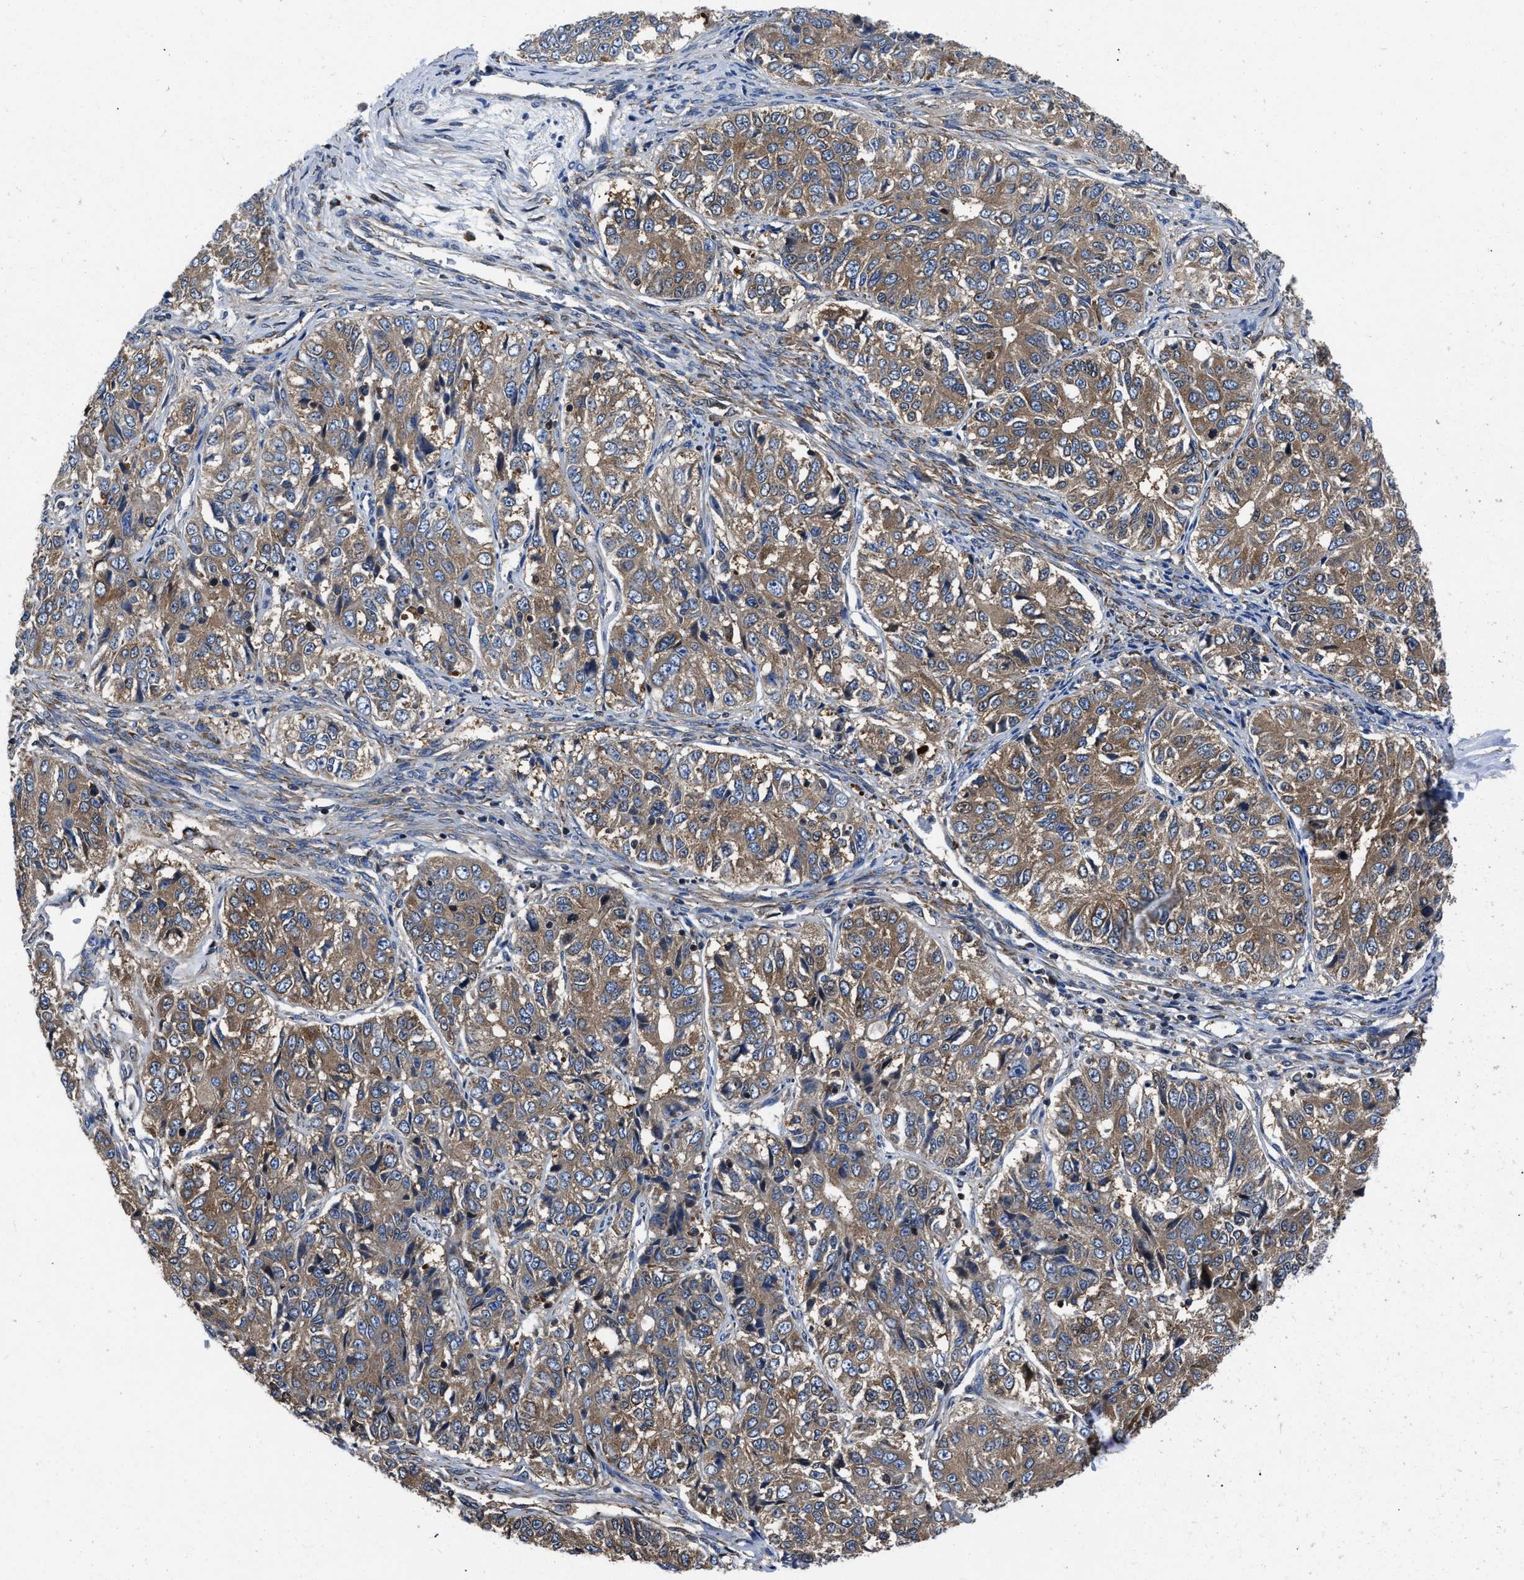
{"staining": {"intensity": "moderate", "quantity": ">75%", "location": "cytoplasmic/membranous"}, "tissue": "ovarian cancer", "cell_type": "Tumor cells", "image_type": "cancer", "snomed": [{"axis": "morphology", "description": "Carcinoma, endometroid"}, {"axis": "topography", "description": "Ovary"}], "caption": "High-power microscopy captured an immunohistochemistry (IHC) image of ovarian cancer (endometroid carcinoma), revealing moderate cytoplasmic/membranous staining in approximately >75% of tumor cells.", "gene": "YARS1", "patient": {"sex": "female", "age": 51}}